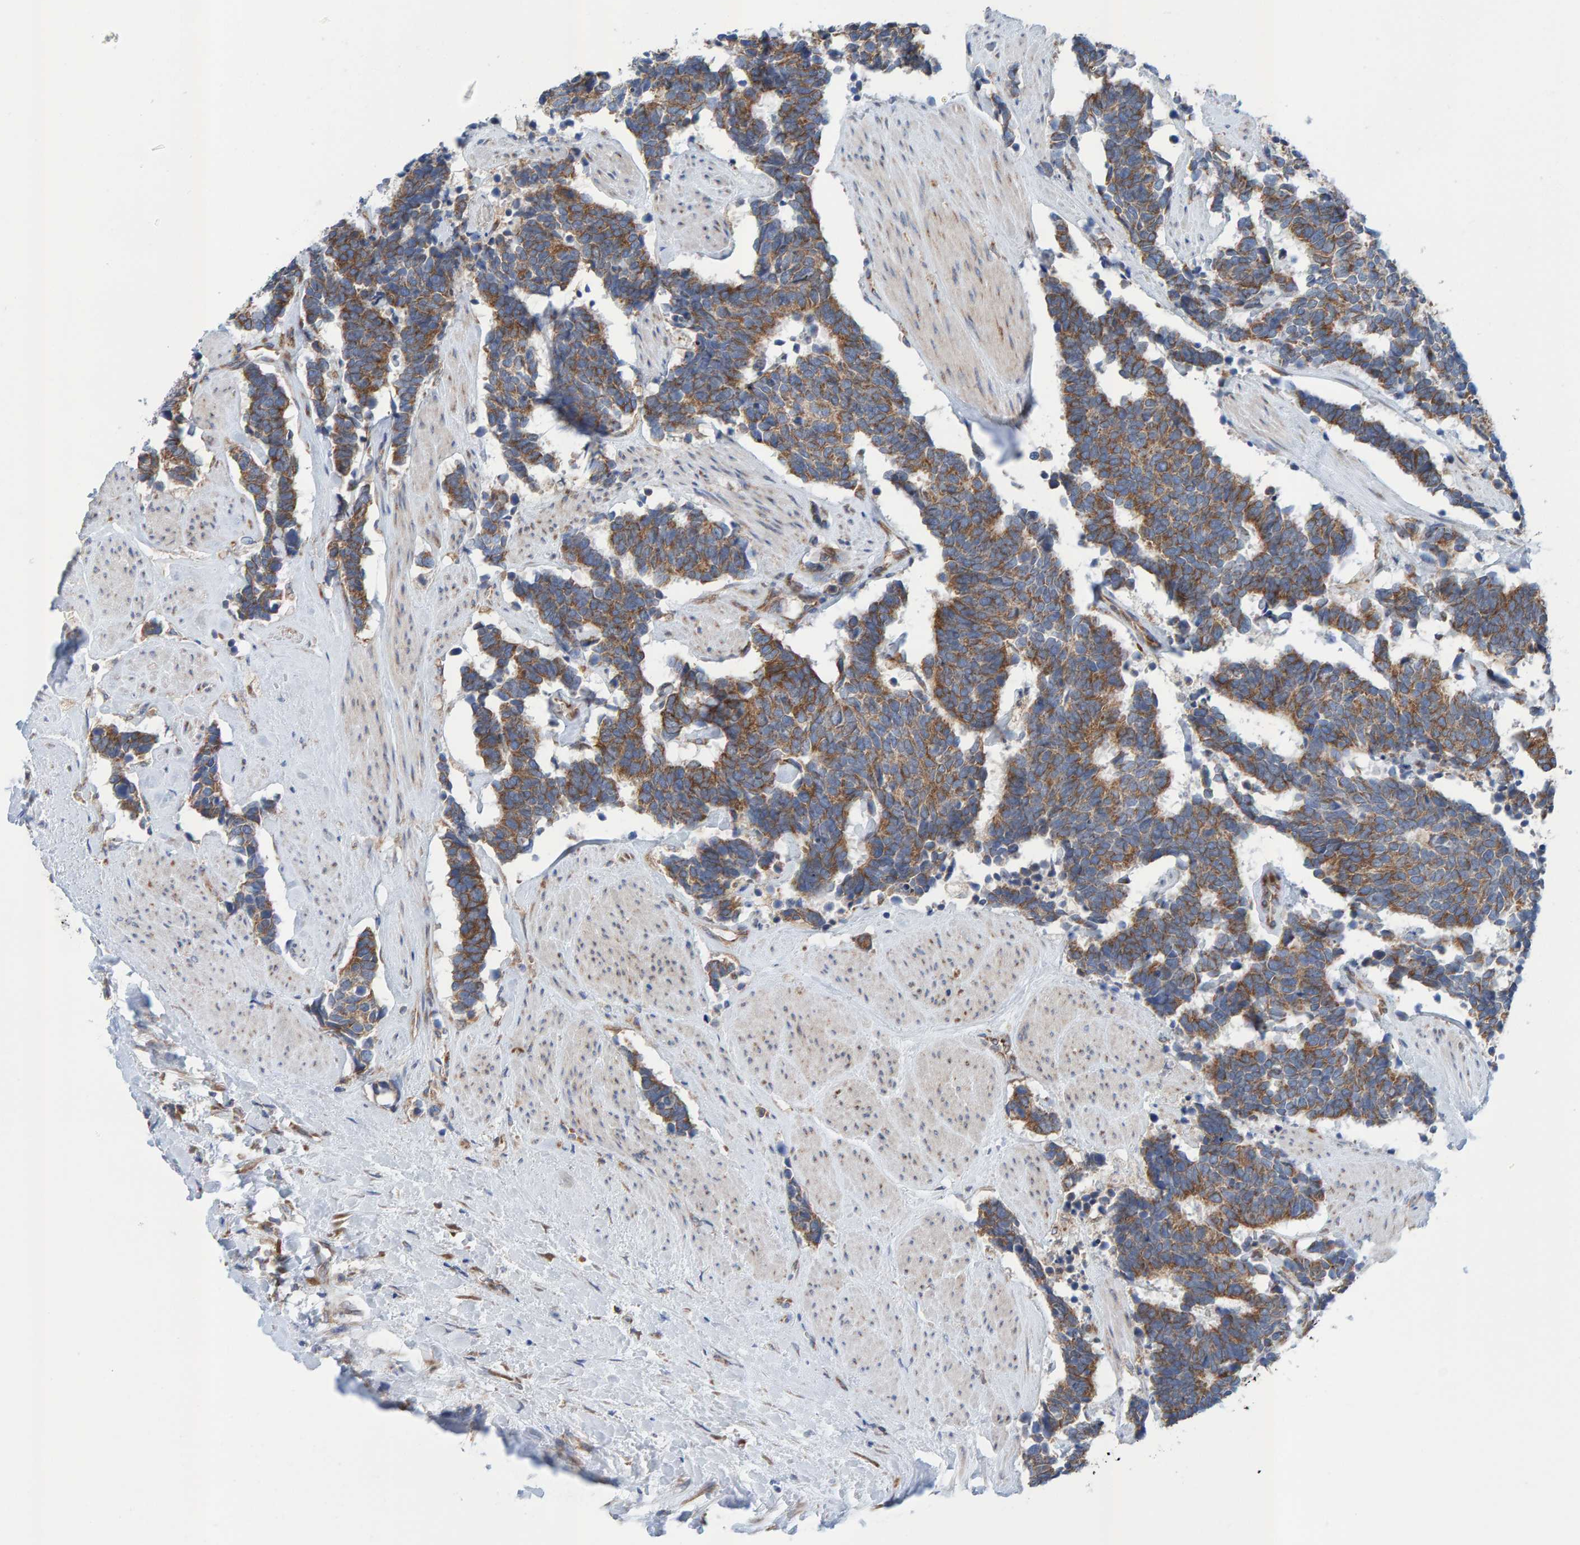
{"staining": {"intensity": "moderate", "quantity": ">75%", "location": "cytoplasmic/membranous"}, "tissue": "carcinoid", "cell_type": "Tumor cells", "image_type": "cancer", "snomed": [{"axis": "morphology", "description": "Carcinoma, NOS"}, {"axis": "morphology", "description": "Carcinoid, malignant, NOS"}, {"axis": "topography", "description": "Urinary bladder"}], "caption": "Carcinoid tissue exhibits moderate cytoplasmic/membranous expression in approximately >75% of tumor cells", "gene": "CDK5RAP3", "patient": {"sex": "male", "age": 57}}